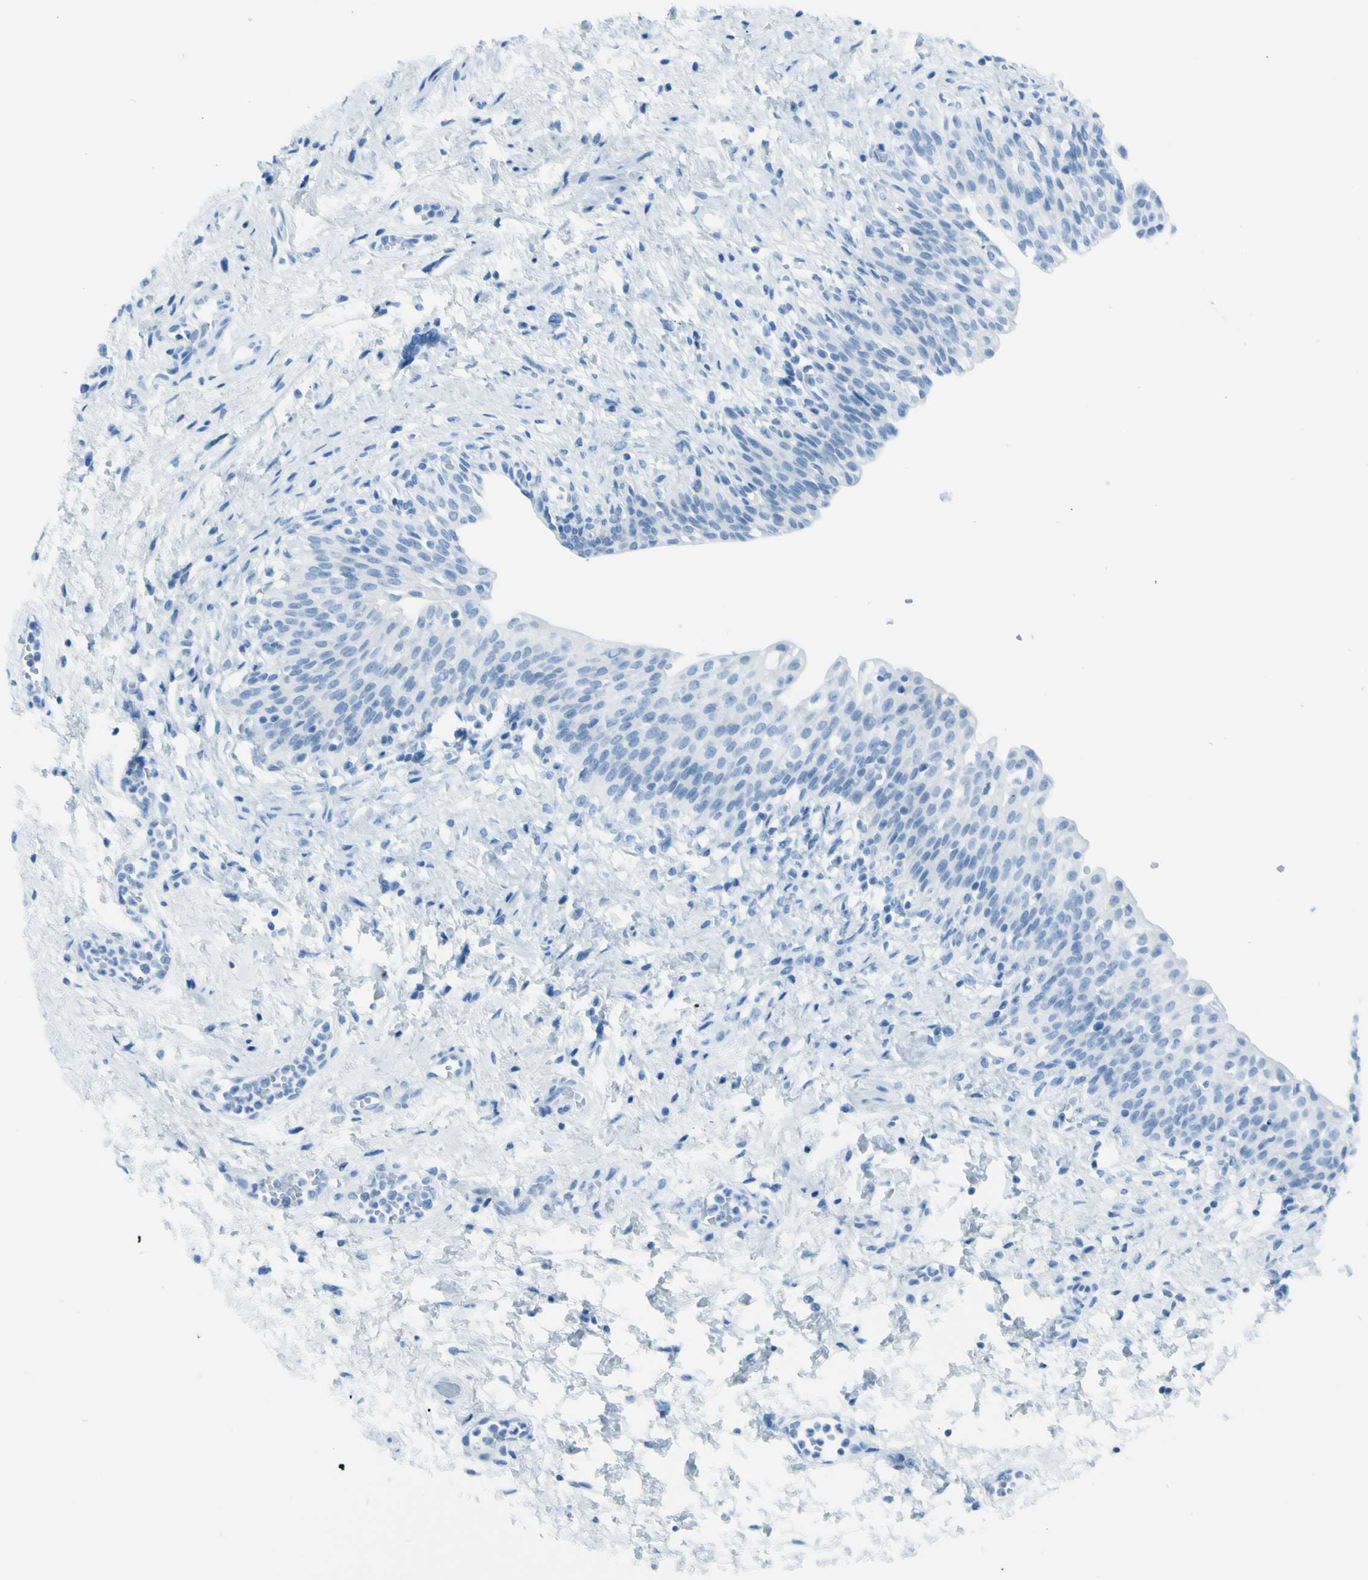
{"staining": {"intensity": "moderate", "quantity": "<25%", "location": "cytoplasmic/membranous"}, "tissue": "urinary bladder", "cell_type": "Urothelial cells", "image_type": "normal", "snomed": [{"axis": "morphology", "description": "Normal tissue, NOS"}, {"axis": "topography", "description": "Urinary bladder"}], "caption": "An immunohistochemistry histopathology image of unremarkable tissue is shown. Protein staining in brown shows moderate cytoplasmic/membranous positivity in urinary bladder within urothelial cells.", "gene": "AFP", "patient": {"sex": "male", "age": 55}}